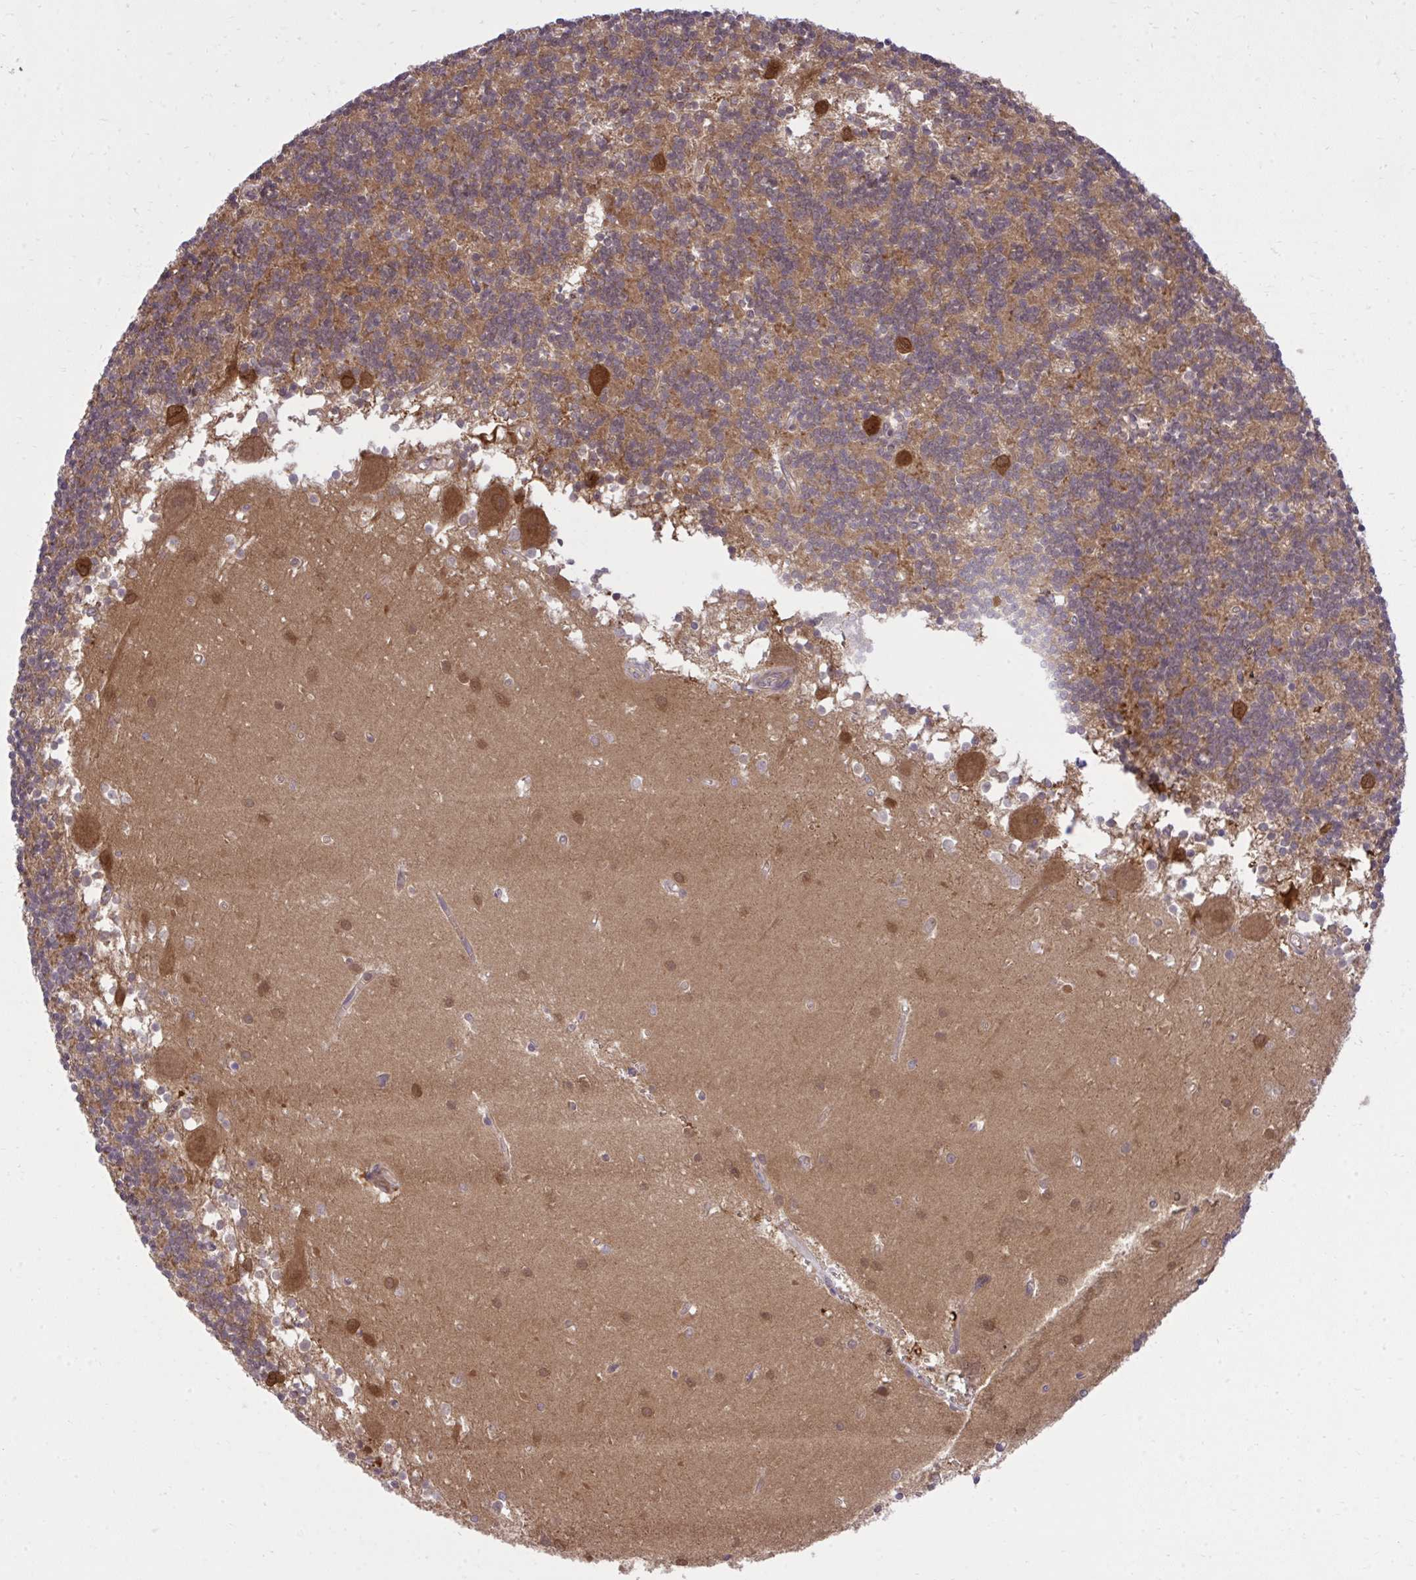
{"staining": {"intensity": "moderate", "quantity": ">75%", "location": "cytoplasmic/membranous"}, "tissue": "cerebellum", "cell_type": "Cells in granular layer", "image_type": "normal", "snomed": [{"axis": "morphology", "description": "Normal tissue, NOS"}, {"axis": "topography", "description": "Cerebellum"}], "caption": "IHC photomicrograph of benign cerebellum: cerebellum stained using immunohistochemistry (IHC) shows medium levels of moderate protein expression localized specifically in the cytoplasmic/membranous of cells in granular layer, appearing as a cytoplasmic/membranous brown color.", "gene": "PPP5C", "patient": {"sex": "male", "age": 54}}